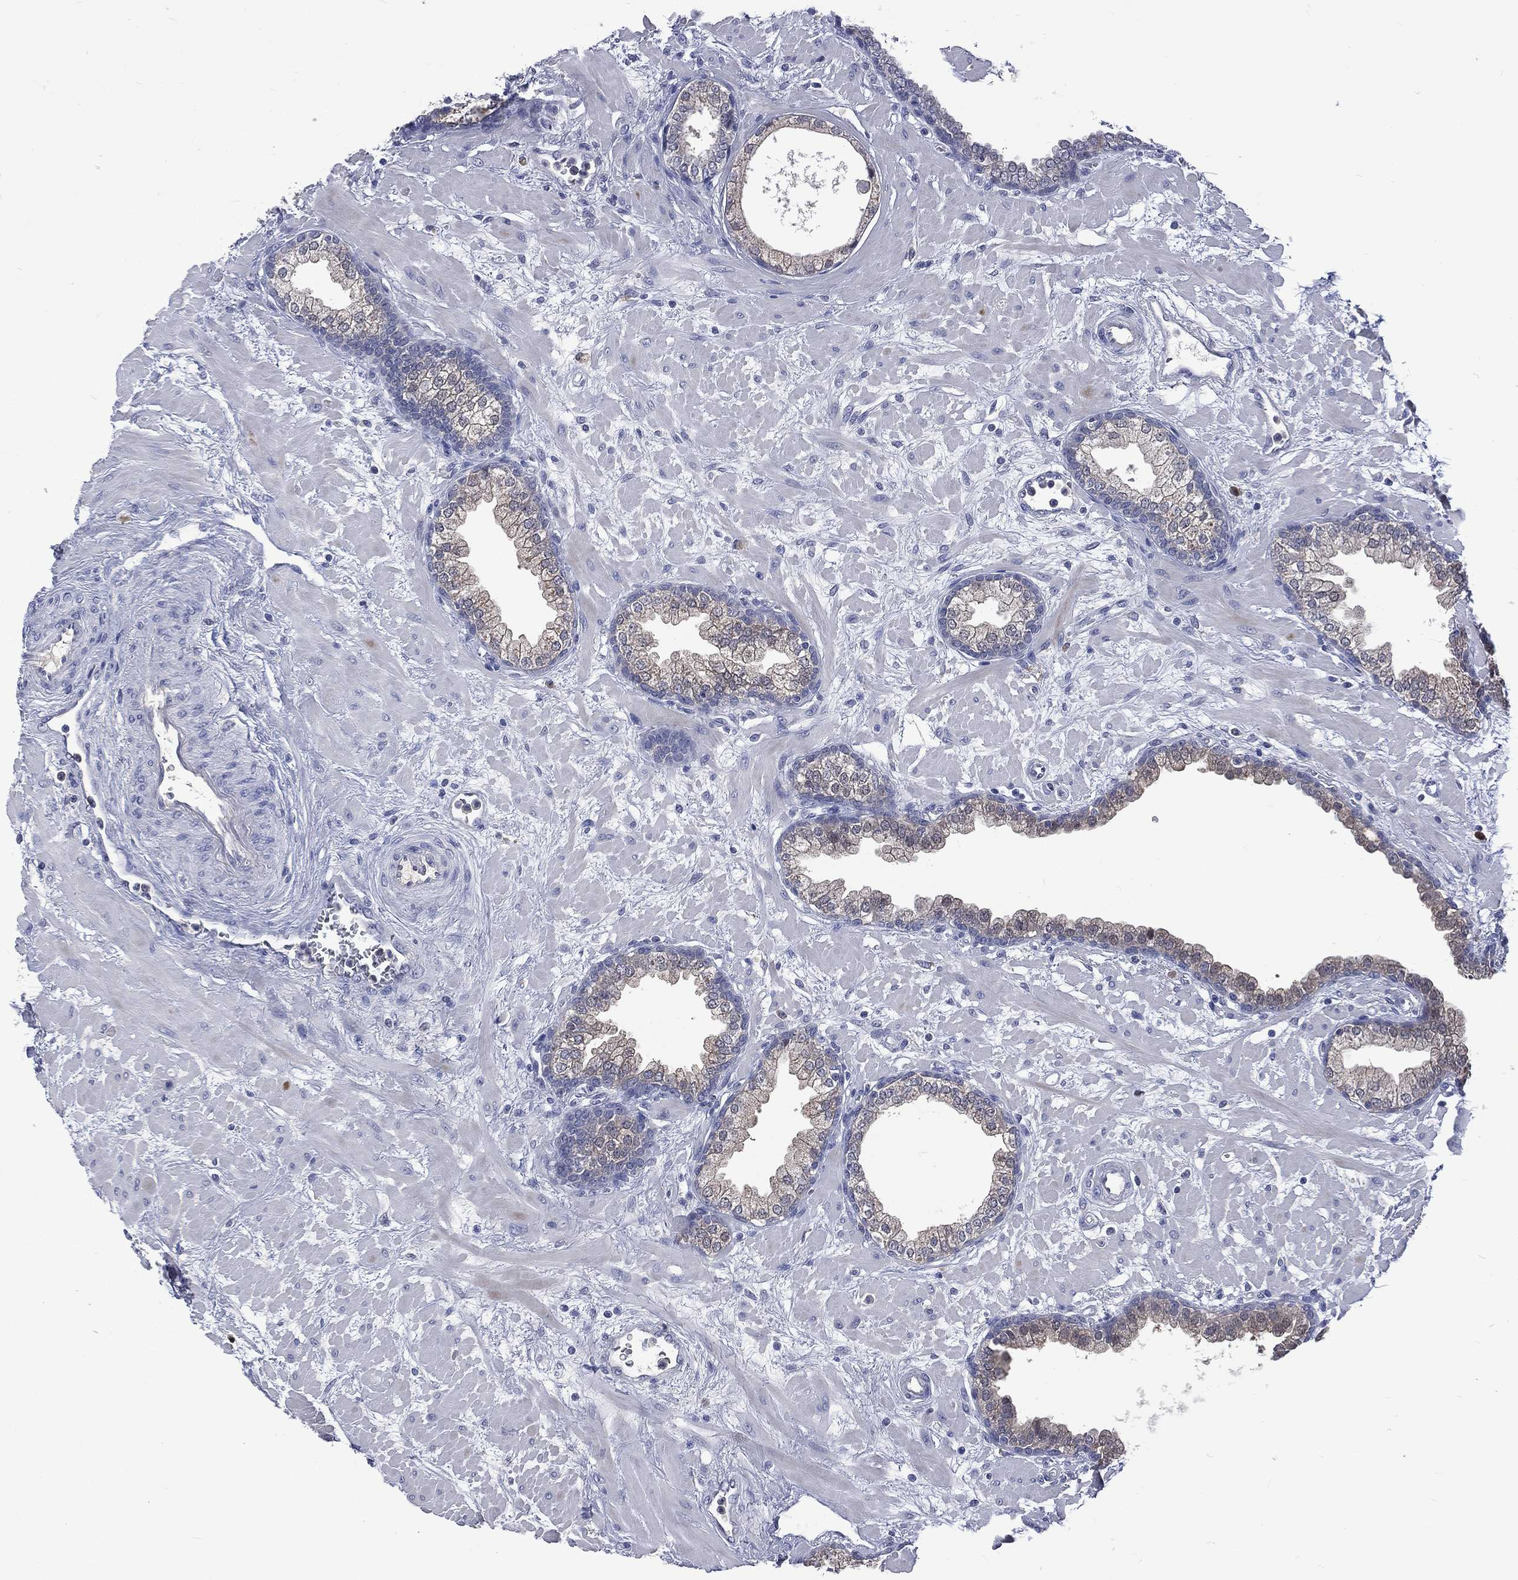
{"staining": {"intensity": "negative", "quantity": "none", "location": "none"}, "tissue": "prostate", "cell_type": "Glandular cells", "image_type": "normal", "snomed": [{"axis": "morphology", "description": "Normal tissue, NOS"}, {"axis": "topography", "description": "Prostate"}], "caption": "This is an IHC image of normal prostate. There is no positivity in glandular cells.", "gene": "CA12", "patient": {"sex": "male", "age": 63}}